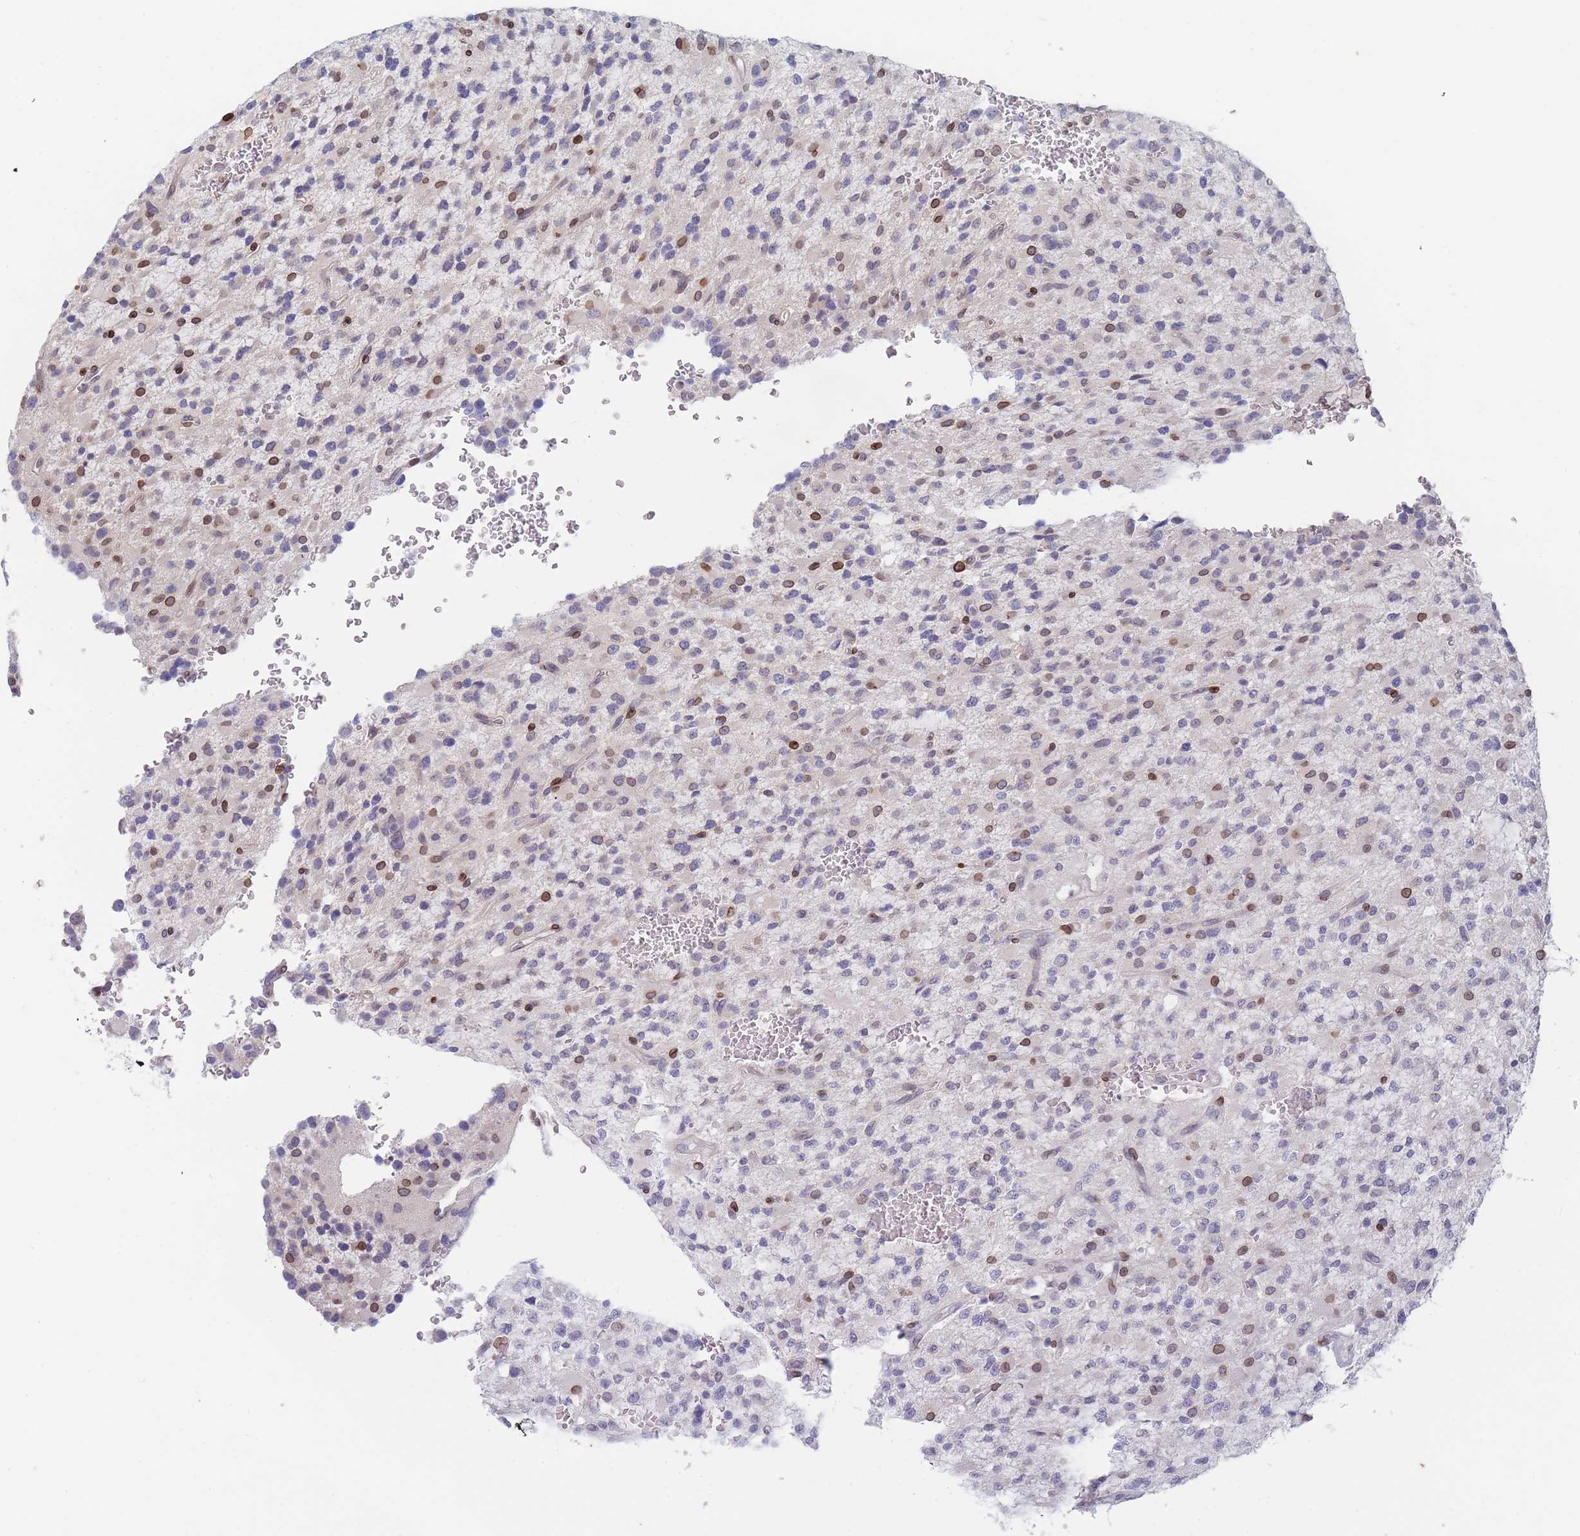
{"staining": {"intensity": "moderate", "quantity": "<25%", "location": "cytoplasmic/membranous,nuclear"}, "tissue": "glioma", "cell_type": "Tumor cells", "image_type": "cancer", "snomed": [{"axis": "morphology", "description": "Glioma, malignant, High grade"}, {"axis": "topography", "description": "Brain"}], "caption": "Tumor cells demonstrate low levels of moderate cytoplasmic/membranous and nuclear staining in approximately <25% of cells in human glioma. The staining is performed using DAB (3,3'-diaminobenzidine) brown chromogen to label protein expression. The nuclei are counter-stained blue using hematoxylin.", "gene": "ZBTB1", "patient": {"sex": "male", "age": 34}}